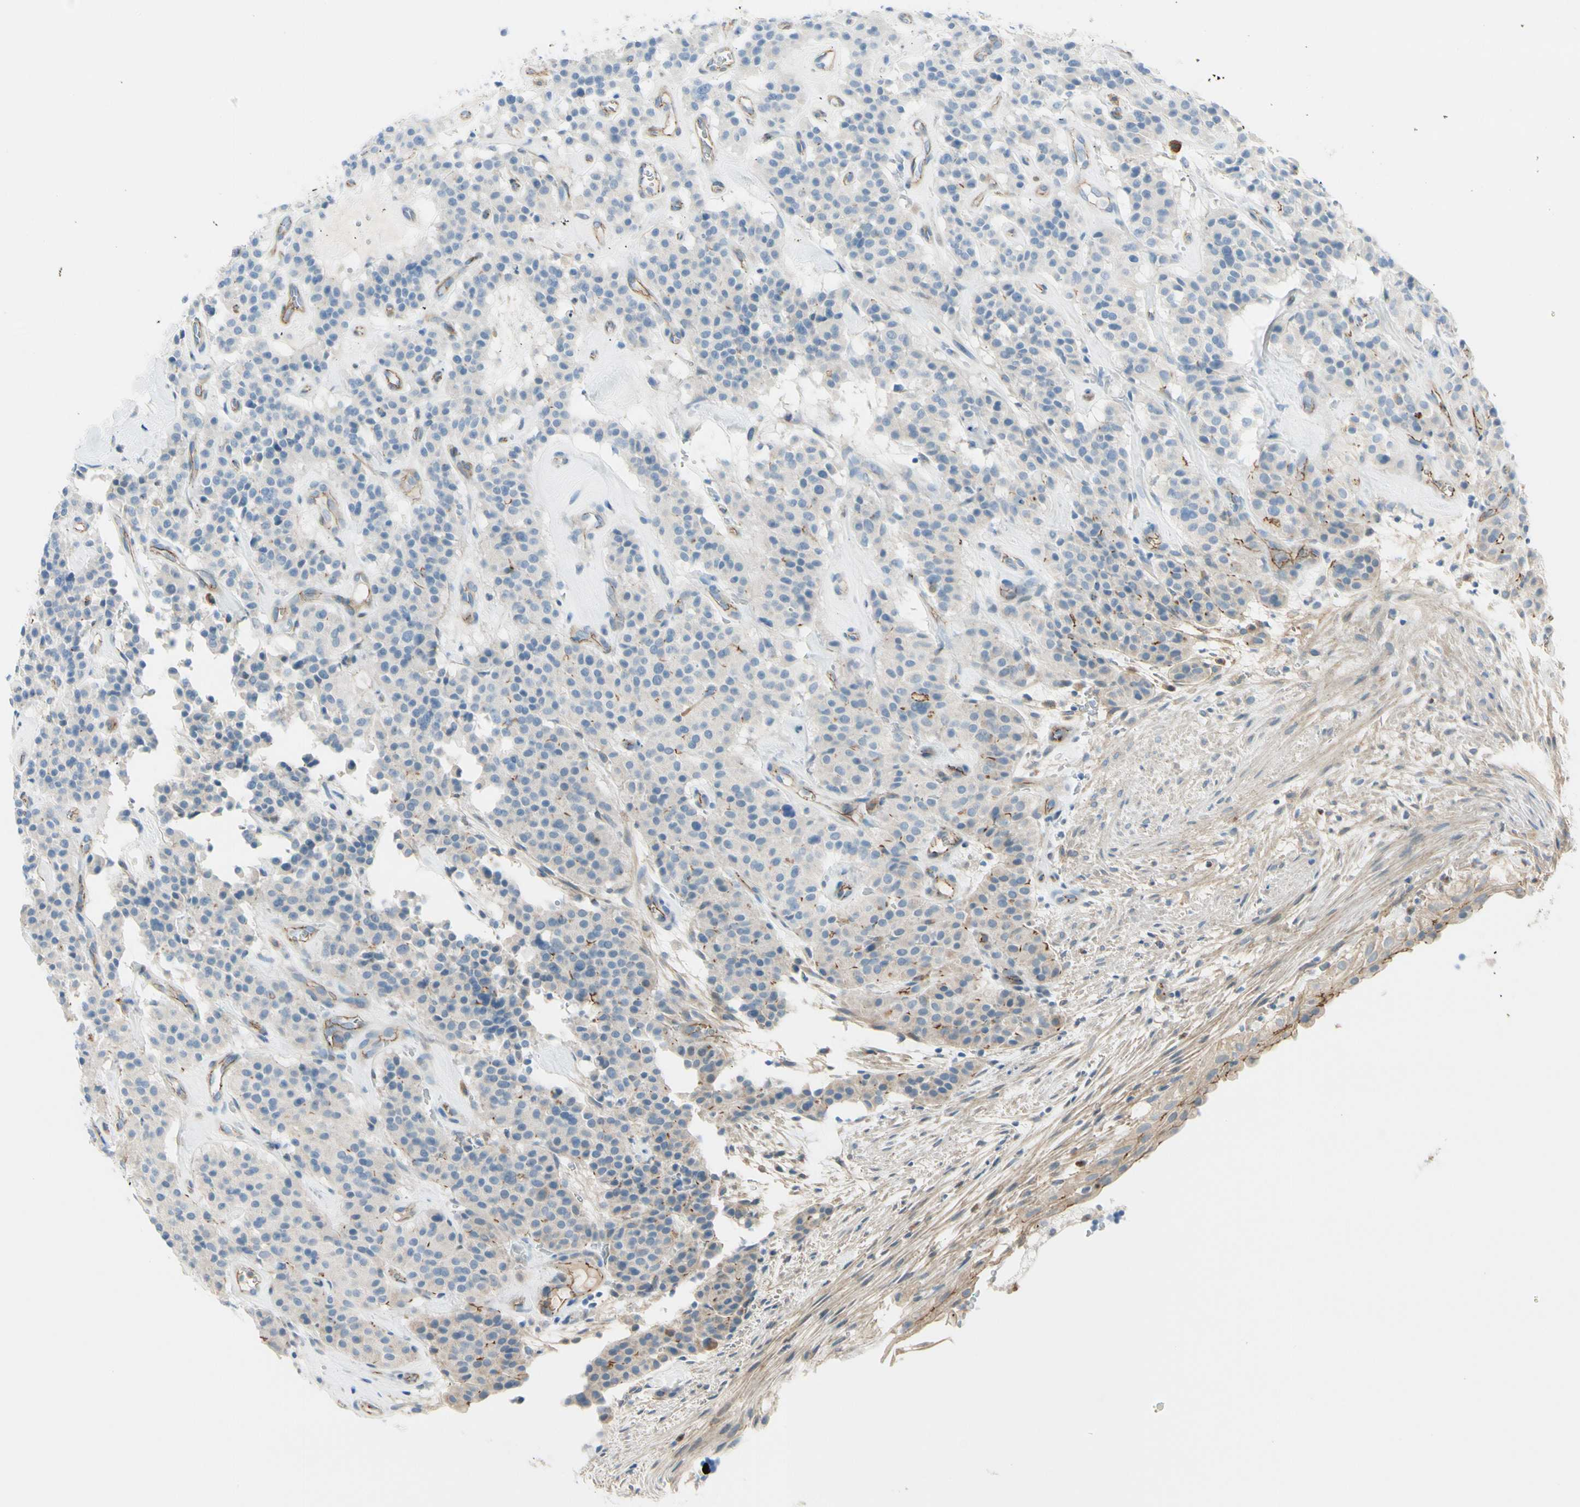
{"staining": {"intensity": "weak", "quantity": "25%-75%", "location": "cytoplasmic/membranous"}, "tissue": "carcinoid", "cell_type": "Tumor cells", "image_type": "cancer", "snomed": [{"axis": "morphology", "description": "Carcinoid, malignant, NOS"}, {"axis": "topography", "description": "Lung"}], "caption": "Malignant carcinoid stained with DAB (3,3'-diaminobenzidine) immunohistochemistry exhibits low levels of weak cytoplasmic/membranous staining in about 25%-75% of tumor cells. The staining is performed using DAB (3,3'-diaminobenzidine) brown chromogen to label protein expression. The nuclei are counter-stained blue using hematoxylin.", "gene": "TJP1", "patient": {"sex": "male", "age": 30}}